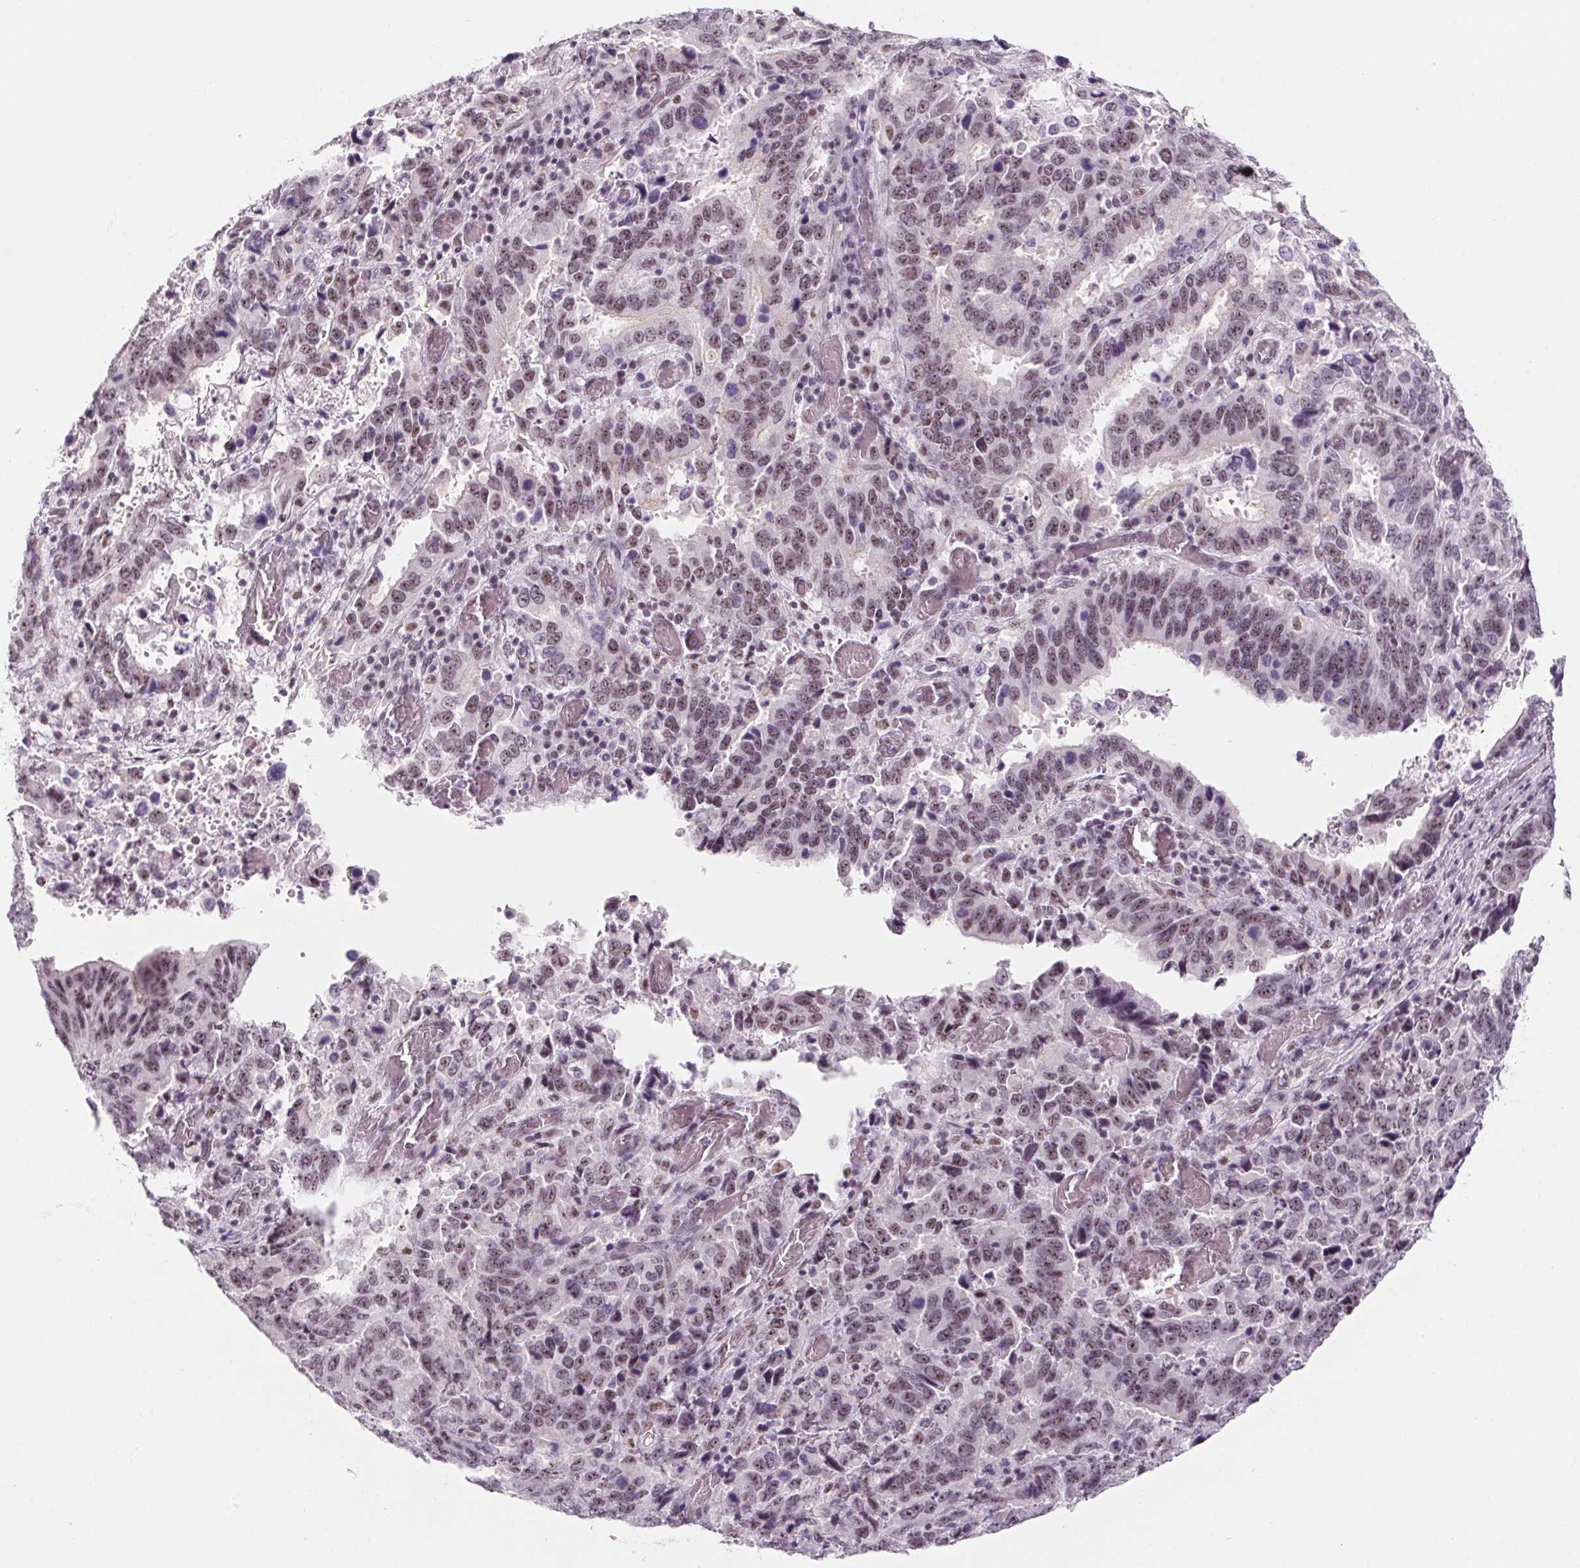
{"staining": {"intensity": "weak", "quantity": ">75%", "location": "nuclear"}, "tissue": "stomach cancer", "cell_type": "Tumor cells", "image_type": "cancer", "snomed": [{"axis": "morphology", "description": "Adenocarcinoma, NOS"}, {"axis": "topography", "description": "Stomach, upper"}], "caption": "There is low levels of weak nuclear staining in tumor cells of stomach adenocarcinoma, as demonstrated by immunohistochemical staining (brown color).", "gene": "ZIC4", "patient": {"sex": "male", "age": 74}}